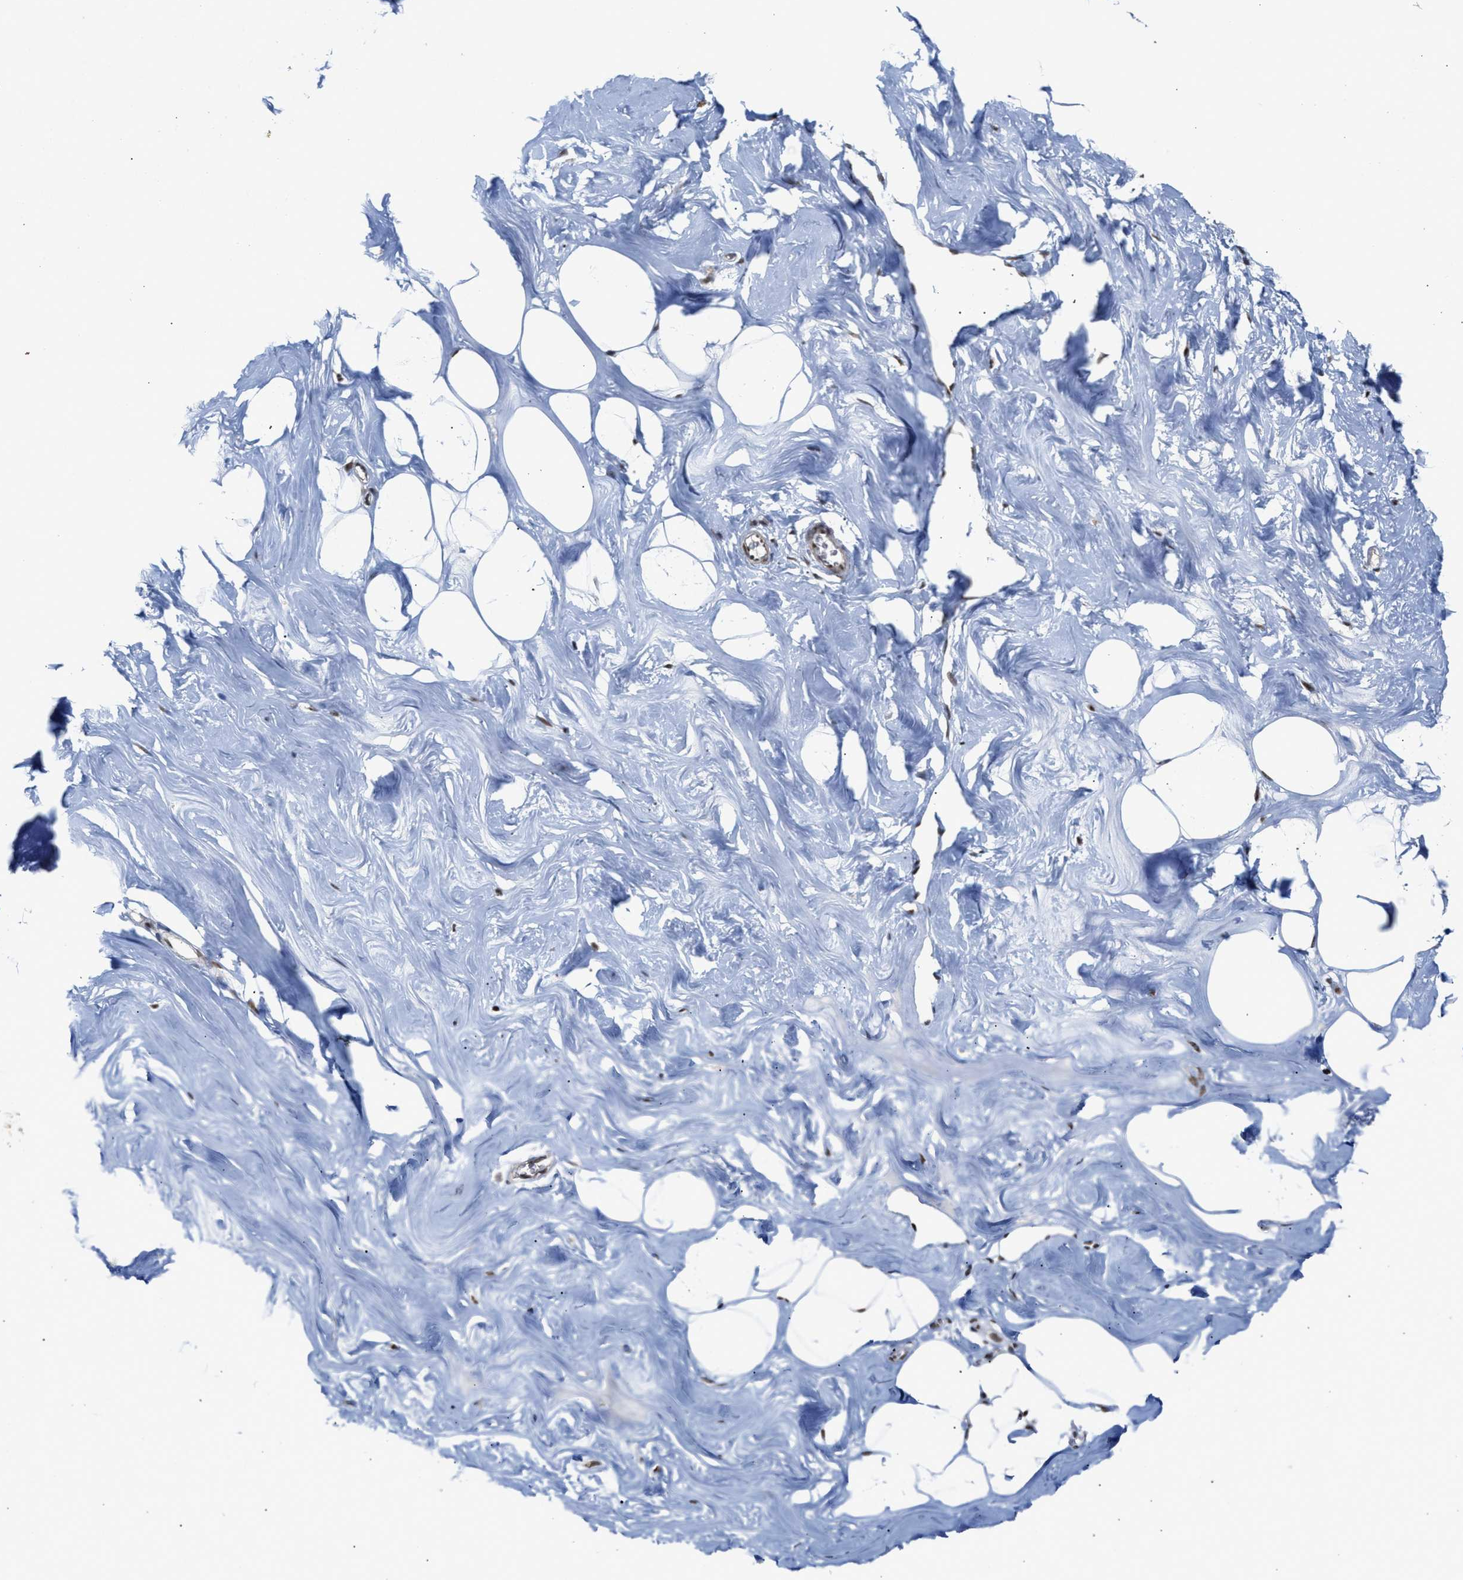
{"staining": {"intensity": "weak", "quantity": ">75%", "location": "cytoplasmic/membranous"}, "tissue": "adipose tissue", "cell_type": "Adipocytes", "image_type": "normal", "snomed": [{"axis": "morphology", "description": "Normal tissue, NOS"}, {"axis": "morphology", "description": "Fibrosis, NOS"}, {"axis": "topography", "description": "Breast"}, {"axis": "topography", "description": "Adipose tissue"}], "caption": "Adipocytes exhibit low levels of weak cytoplasmic/membranous expression in approximately >75% of cells in unremarkable adipose tissue. Immunohistochemistry (ihc) stains the protein in brown and the nuclei are stained blue.", "gene": "EIF4A3", "patient": {"sex": "female", "age": 39}}